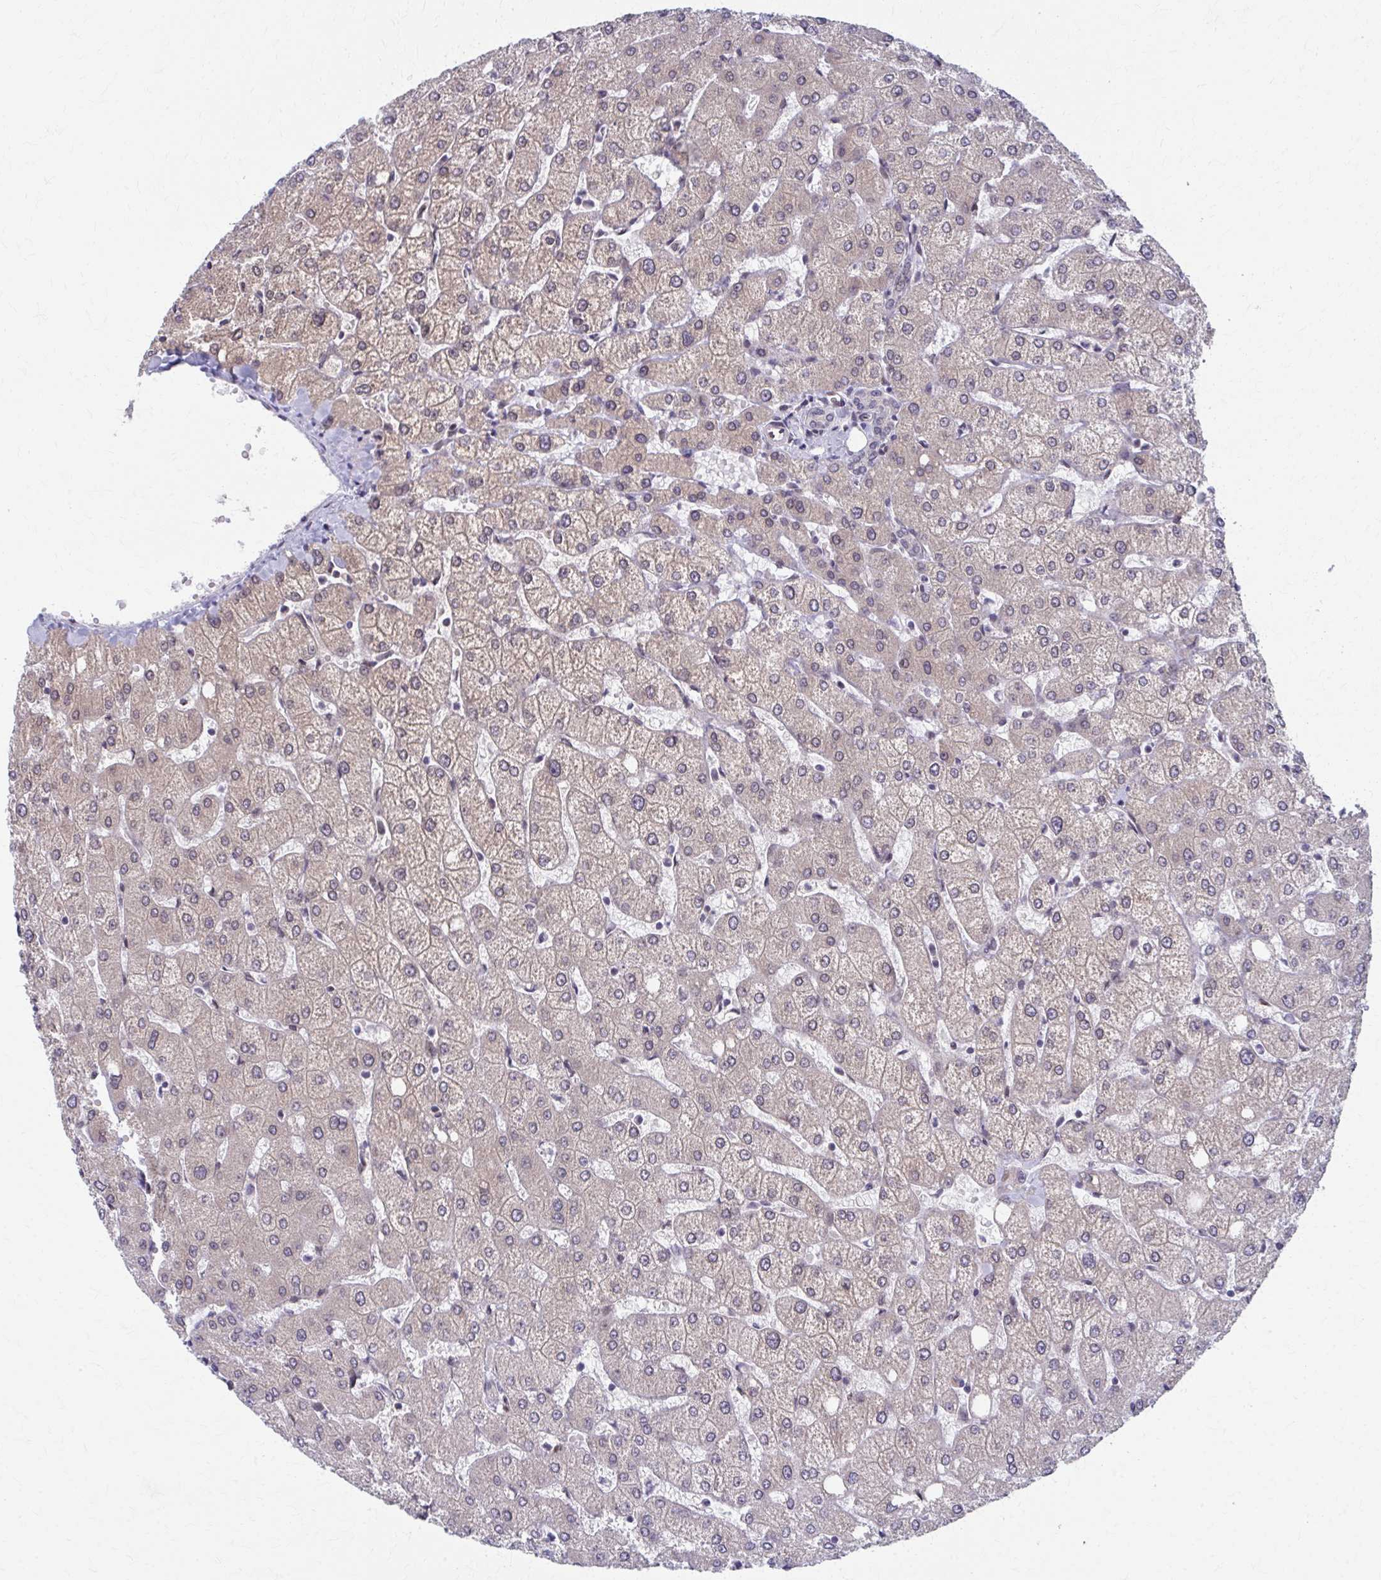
{"staining": {"intensity": "weak", "quantity": "<25%", "location": "nuclear"}, "tissue": "liver", "cell_type": "Cholangiocytes", "image_type": "normal", "snomed": [{"axis": "morphology", "description": "Normal tissue, NOS"}, {"axis": "topography", "description": "Liver"}], "caption": "A micrograph of human liver is negative for staining in cholangiocytes.", "gene": "SETBP1", "patient": {"sex": "female", "age": 54}}